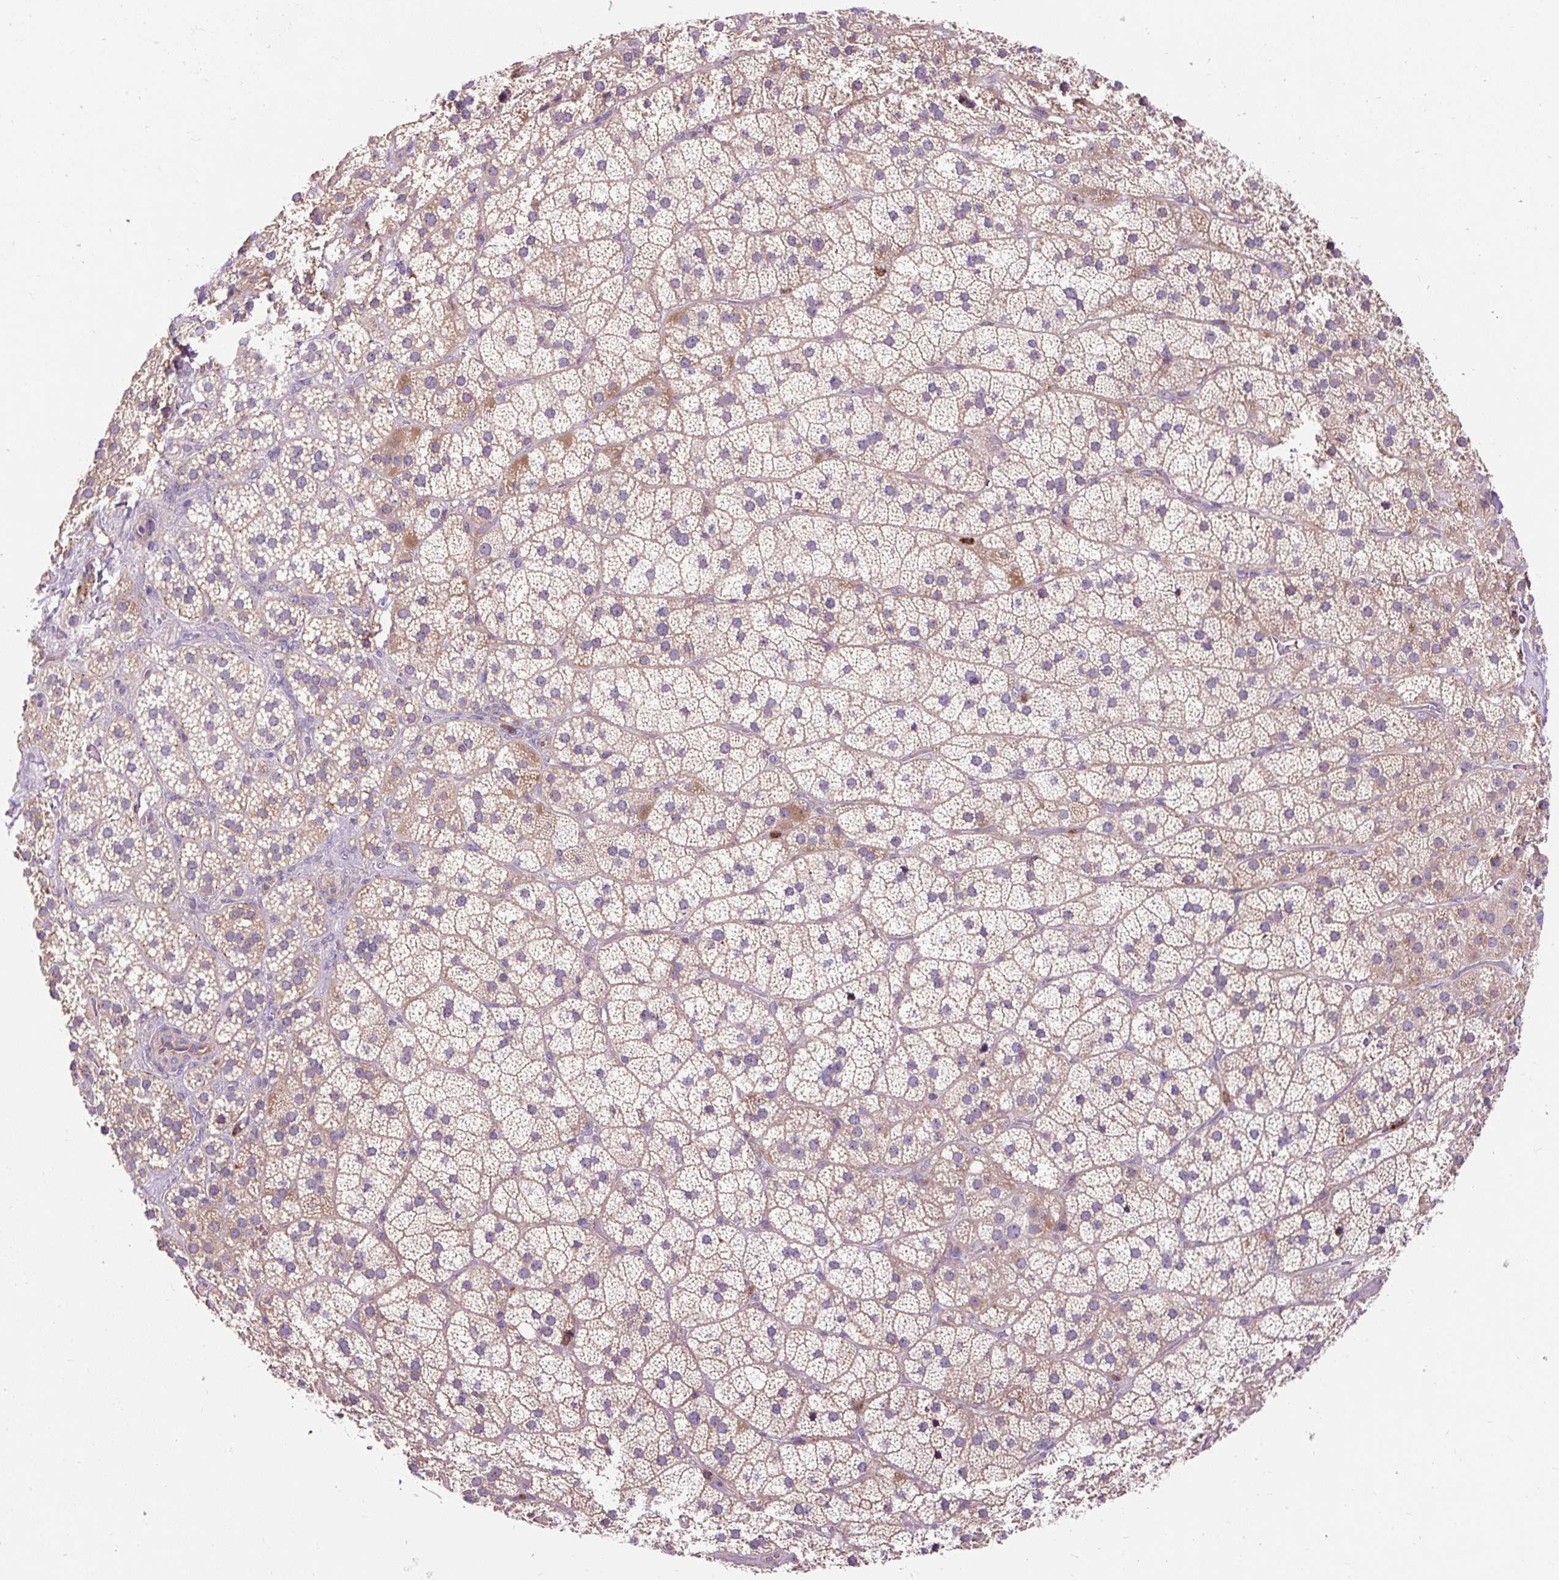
{"staining": {"intensity": "weak", "quantity": "25%-75%", "location": "cytoplasmic/membranous"}, "tissue": "adrenal gland", "cell_type": "Glandular cells", "image_type": "normal", "snomed": [{"axis": "morphology", "description": "Normal tissue, NOS"}, {"axis": "topography", "description": "Adrenal gland"}], "caption": "Immunohistochemical staining of unremarkable adrenal gland exhibits 25%-75% levels of weak cytoplasmic/membranous protein positivity in about 25%-75% of glandular cells. Using DAB (3,3'-diaminobenzidine) (brown) and hematoxylin (blue) stains, captured at high magnification using brightfield microscopy.", "gene": "CISD3", "patient": {"sex": "male", "age": 57}}